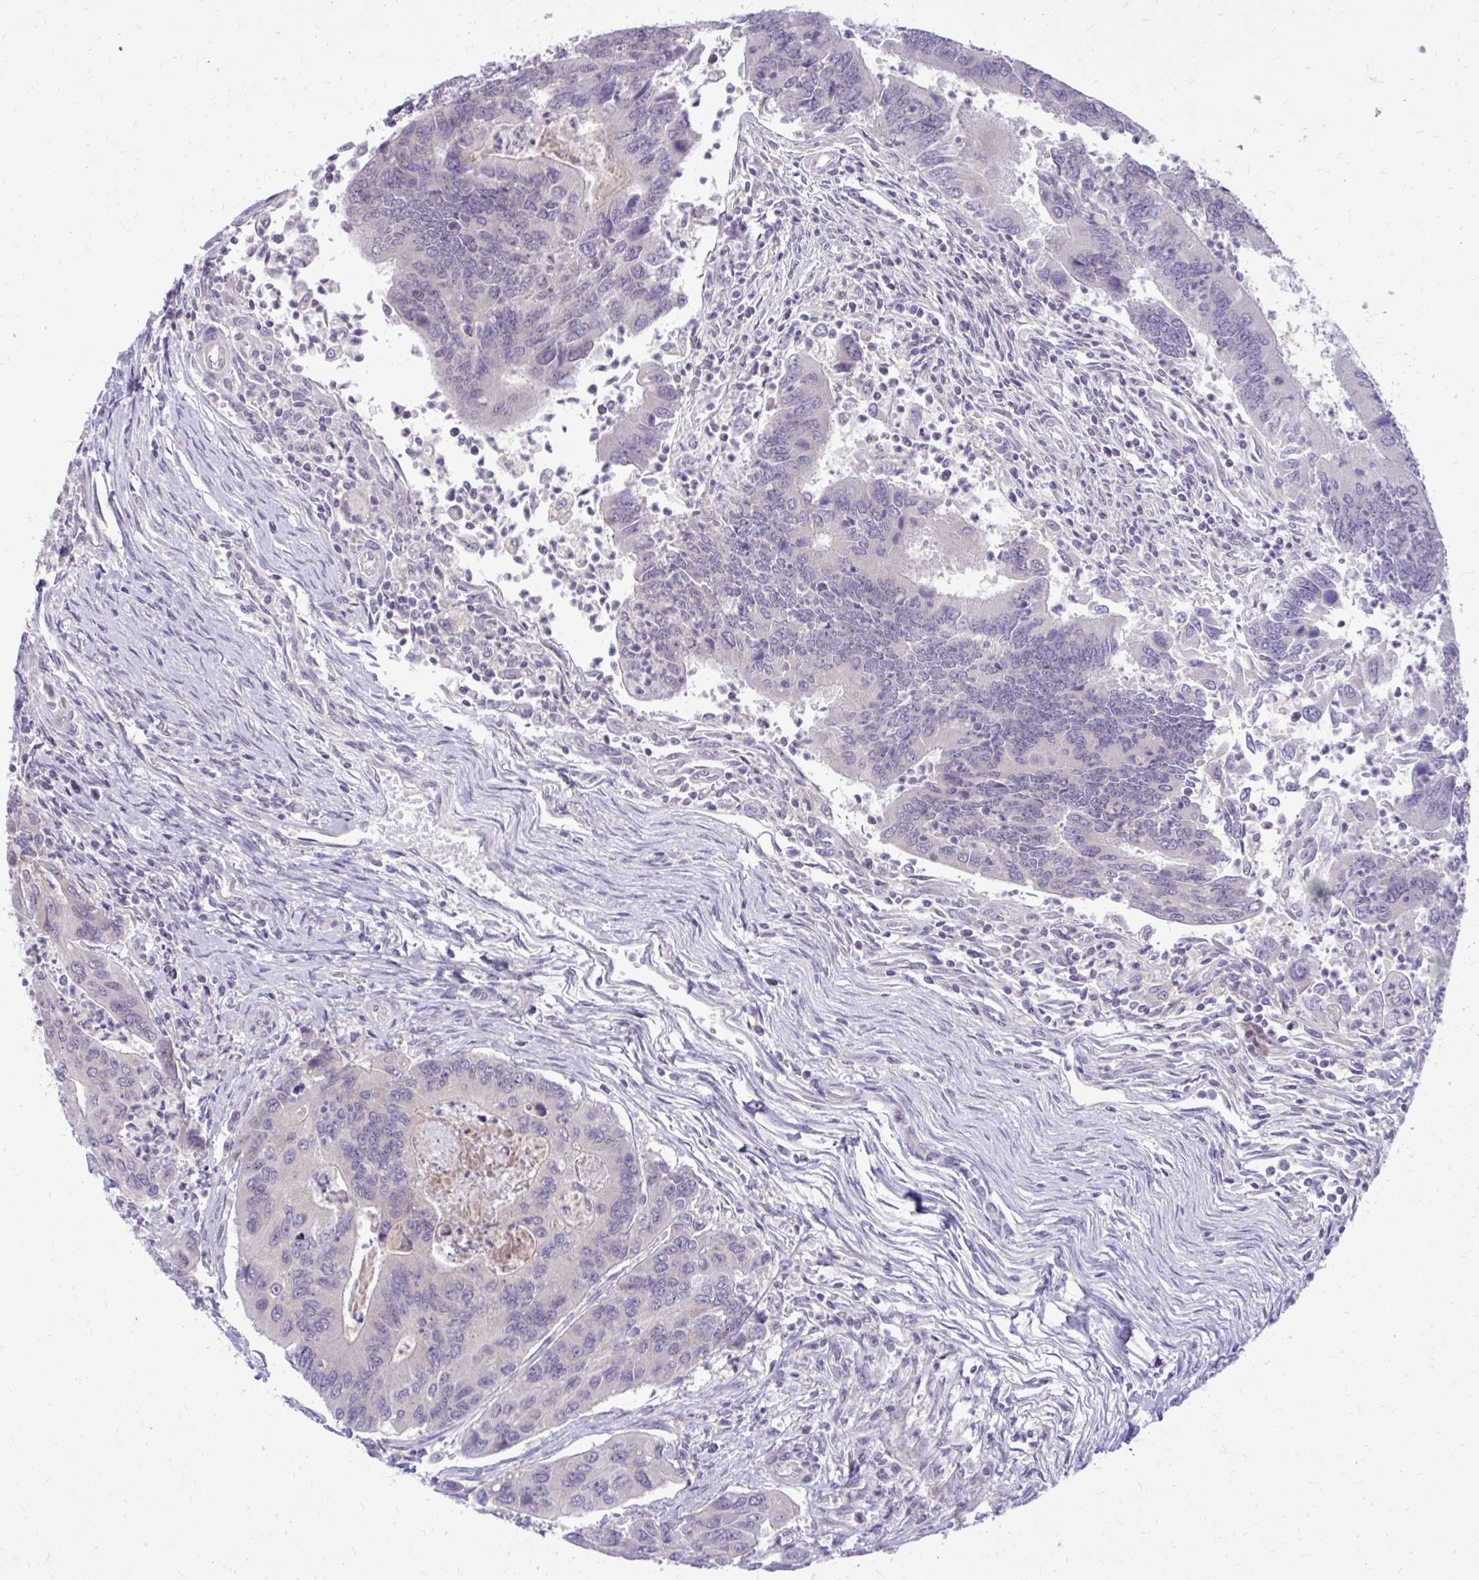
{"staining": {"intensity": "negative", "quantity": "none", "location": "none"}, "tissue": "colorectal cancer", "cell_type": "Tumor cells", "image_type": "cancer", "snomed": [{"axis": "morphology", "description": "Adenocarcinoma, NOS"}, {"axis": "topography", "description": "Colon"}], "caption": "An immunohistochemistry (IHC) image of colorectal cancer (adenocarcinoma) is shown. There is no staining in tumor cells of colorectal cancer (adenocarcinoma). (DAB (3,3'-diaminobenzidine) immunohistochemistry (IHC) with hematoxylin counter stain).", "gene": "DPY19L1", "patient": {"sex": "female", "age": 67}}